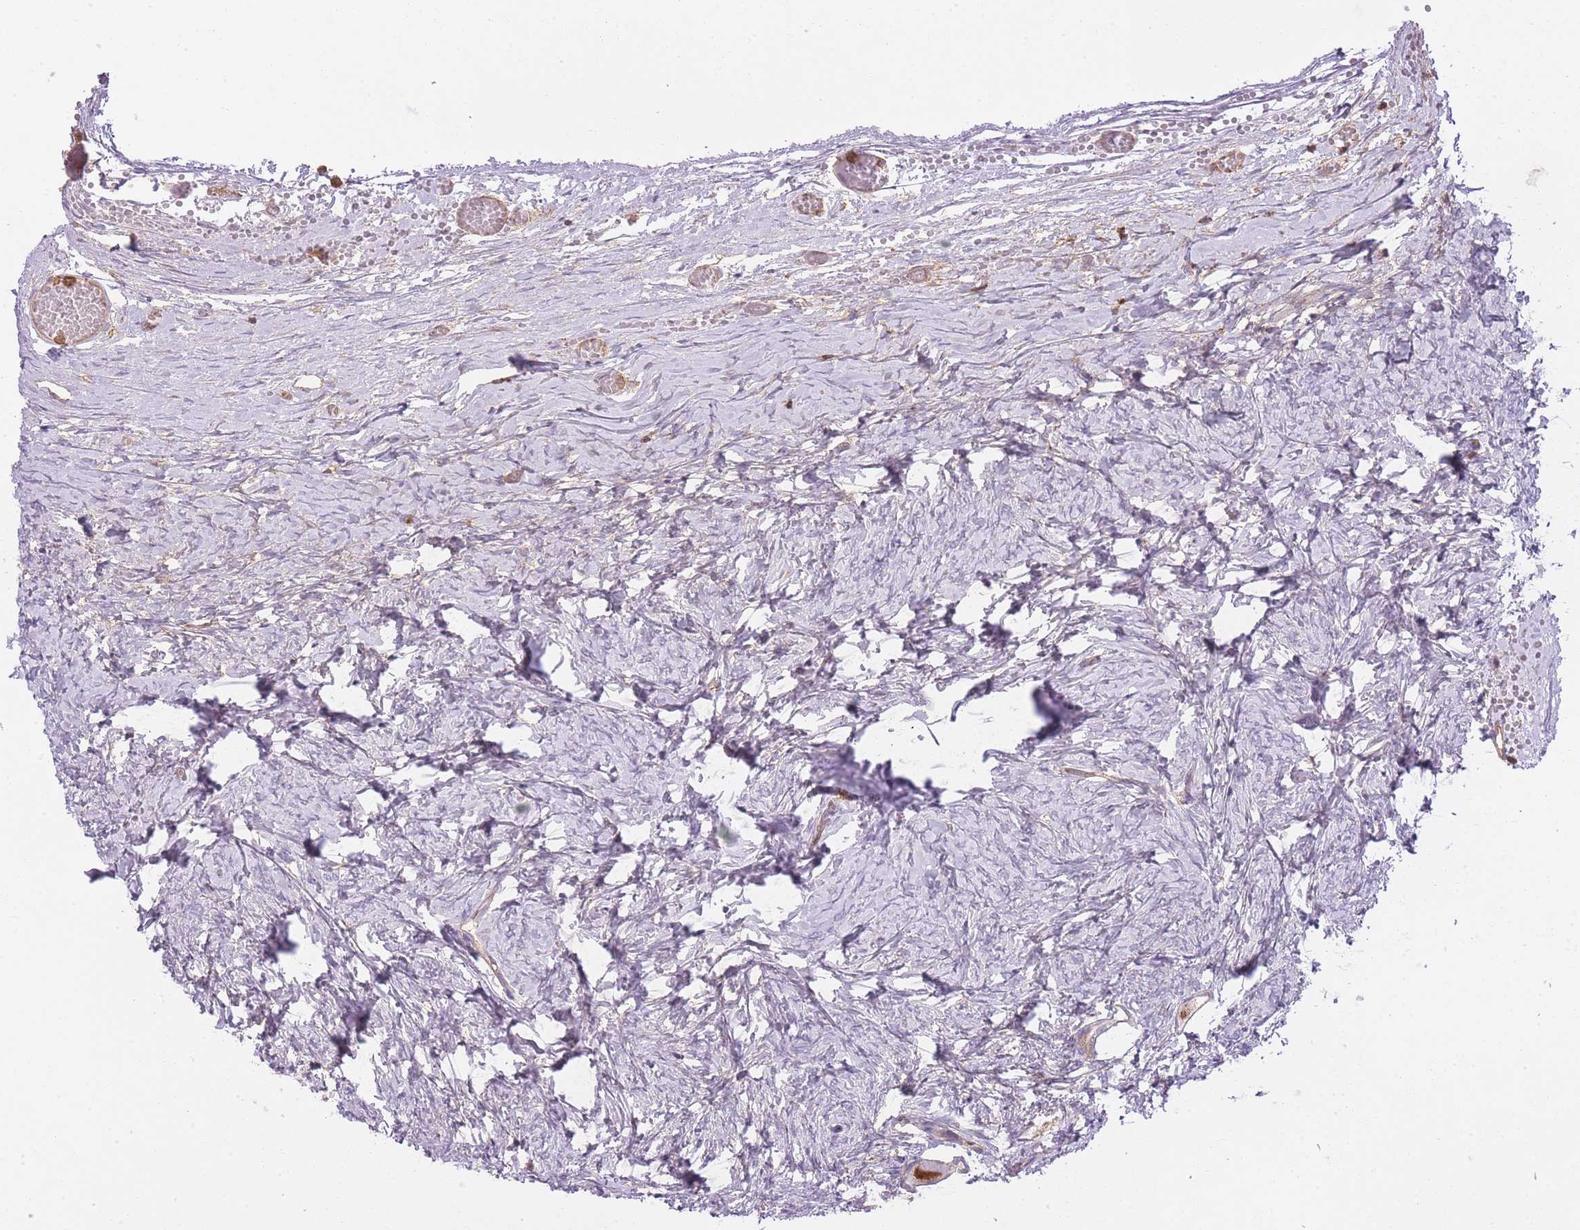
{"staining": {"intensity": "weak", "quantity": "25%-75%", "location": "cytoplasmic/membranous"}, "tissue": "ovary", "cell_type": "Ovarian stroma cells", "image_type": "normal", "snomed": [{"axis": "morphology", "description": "Normal tissue, NOS"}, {"axis": "topography", "description": "Ovary"}], "caption": "Weak cytoplasmic/membranous staining is appreciated in approximately 25%-75% of ovarian stroma cells in benign ovary. The protein is stained brown, and the nuclei are stained in blue (DAB (3,3'-diaminobenzidine) IHC with brightfield microscopy, high magnification).", "gene": "MSN", "patient": {"sex": "female", "age": 27}}